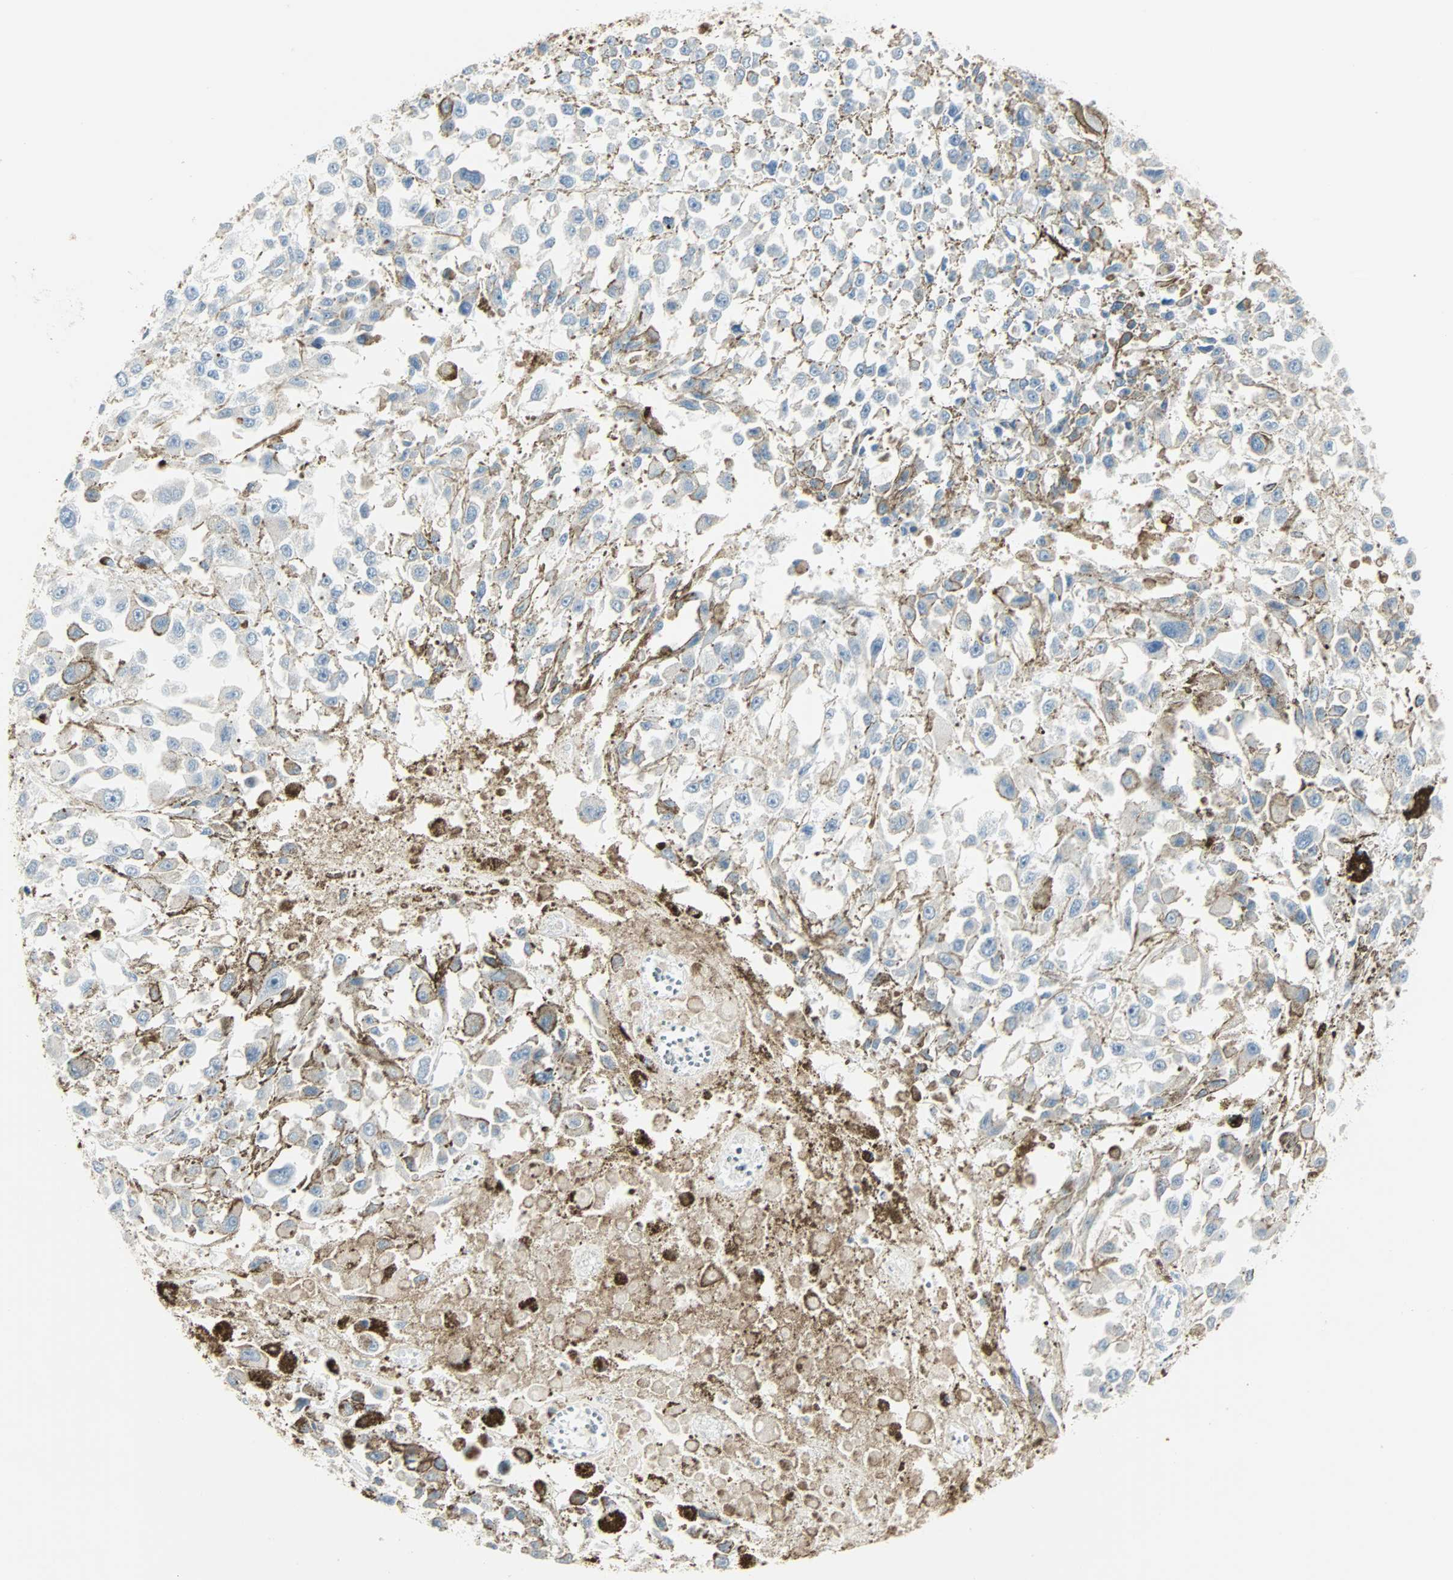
{"staining": {"intensity": "moderate", "quantity": "25%-75%", "location": "cytoplasmic/membranous"}, "tissue": "melanoma", "cell_type": "Tumor cells", "image_type": "cancer", "snomed": [{"axis": "morphology", "description": "Malignant melanoma, Metastatic site"}, {"axis": "topography", "description": "Lymph node"}], "caption": "Human melanoma stained for a protein (brown) shows moderate cytoplasmic/membranous positive staining in about 25%-75% of tumor cells.", "gene": "IDH2", "patient": {"sex": "male", "age": 59}}